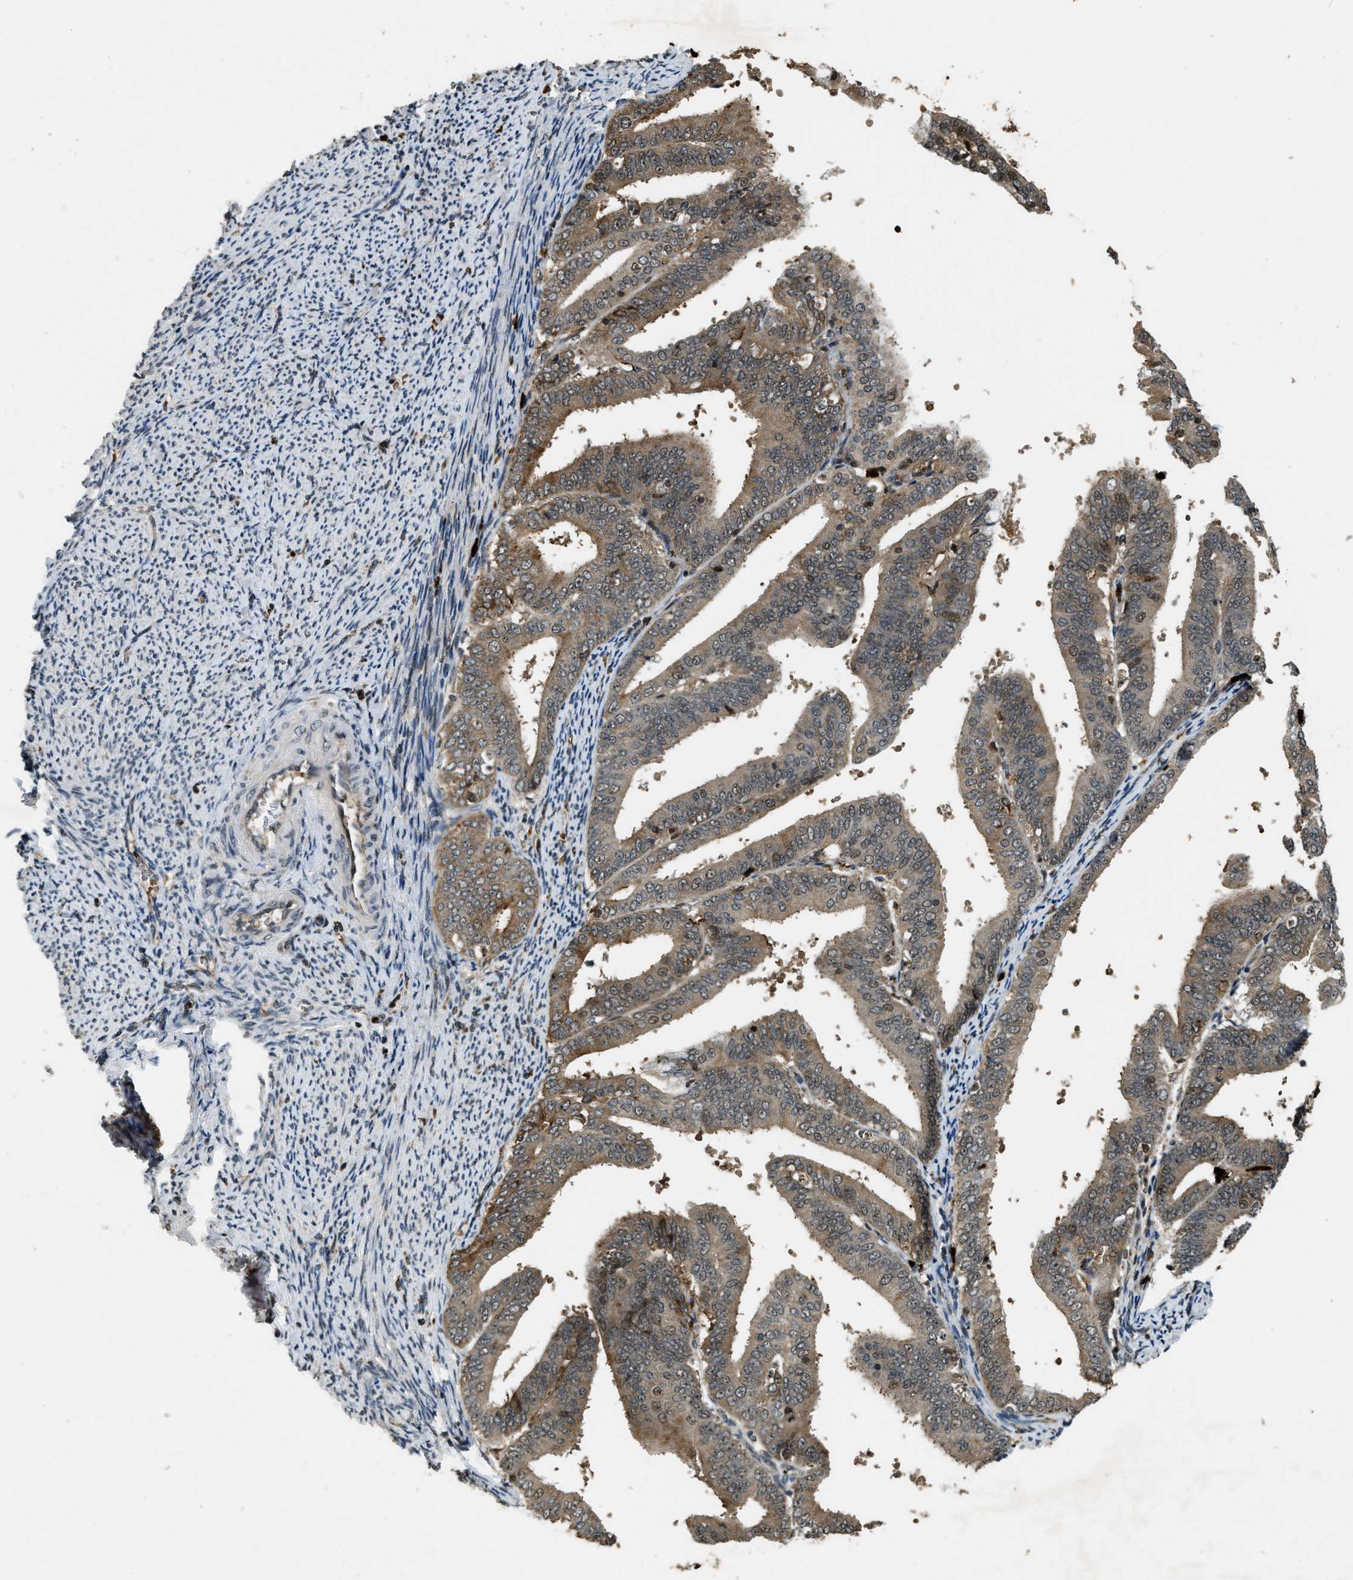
{"staining": {"intensity": "moderate", "quantity": ">75%", "location": "cytoplasmic/membranous"}, "tissue": "endometrial cancer", "cell_type": "Tumor cells", "image_type": "cancer", "snomed": [{"axis": "morphology", "description": "Adenocarcinoma, NOS"}, {"axis": "topography", "description": "Endometrium"}], "caption": "IHC image of adenocarcinoma (endometrial) stained for a protein (brown), which exhibits medium levels of moderate cytoplasmic/membranous positivity in approximately >75% of tumor cells.", "gene": "RNF141", "patient": {"sex": "female", "age": 63}}